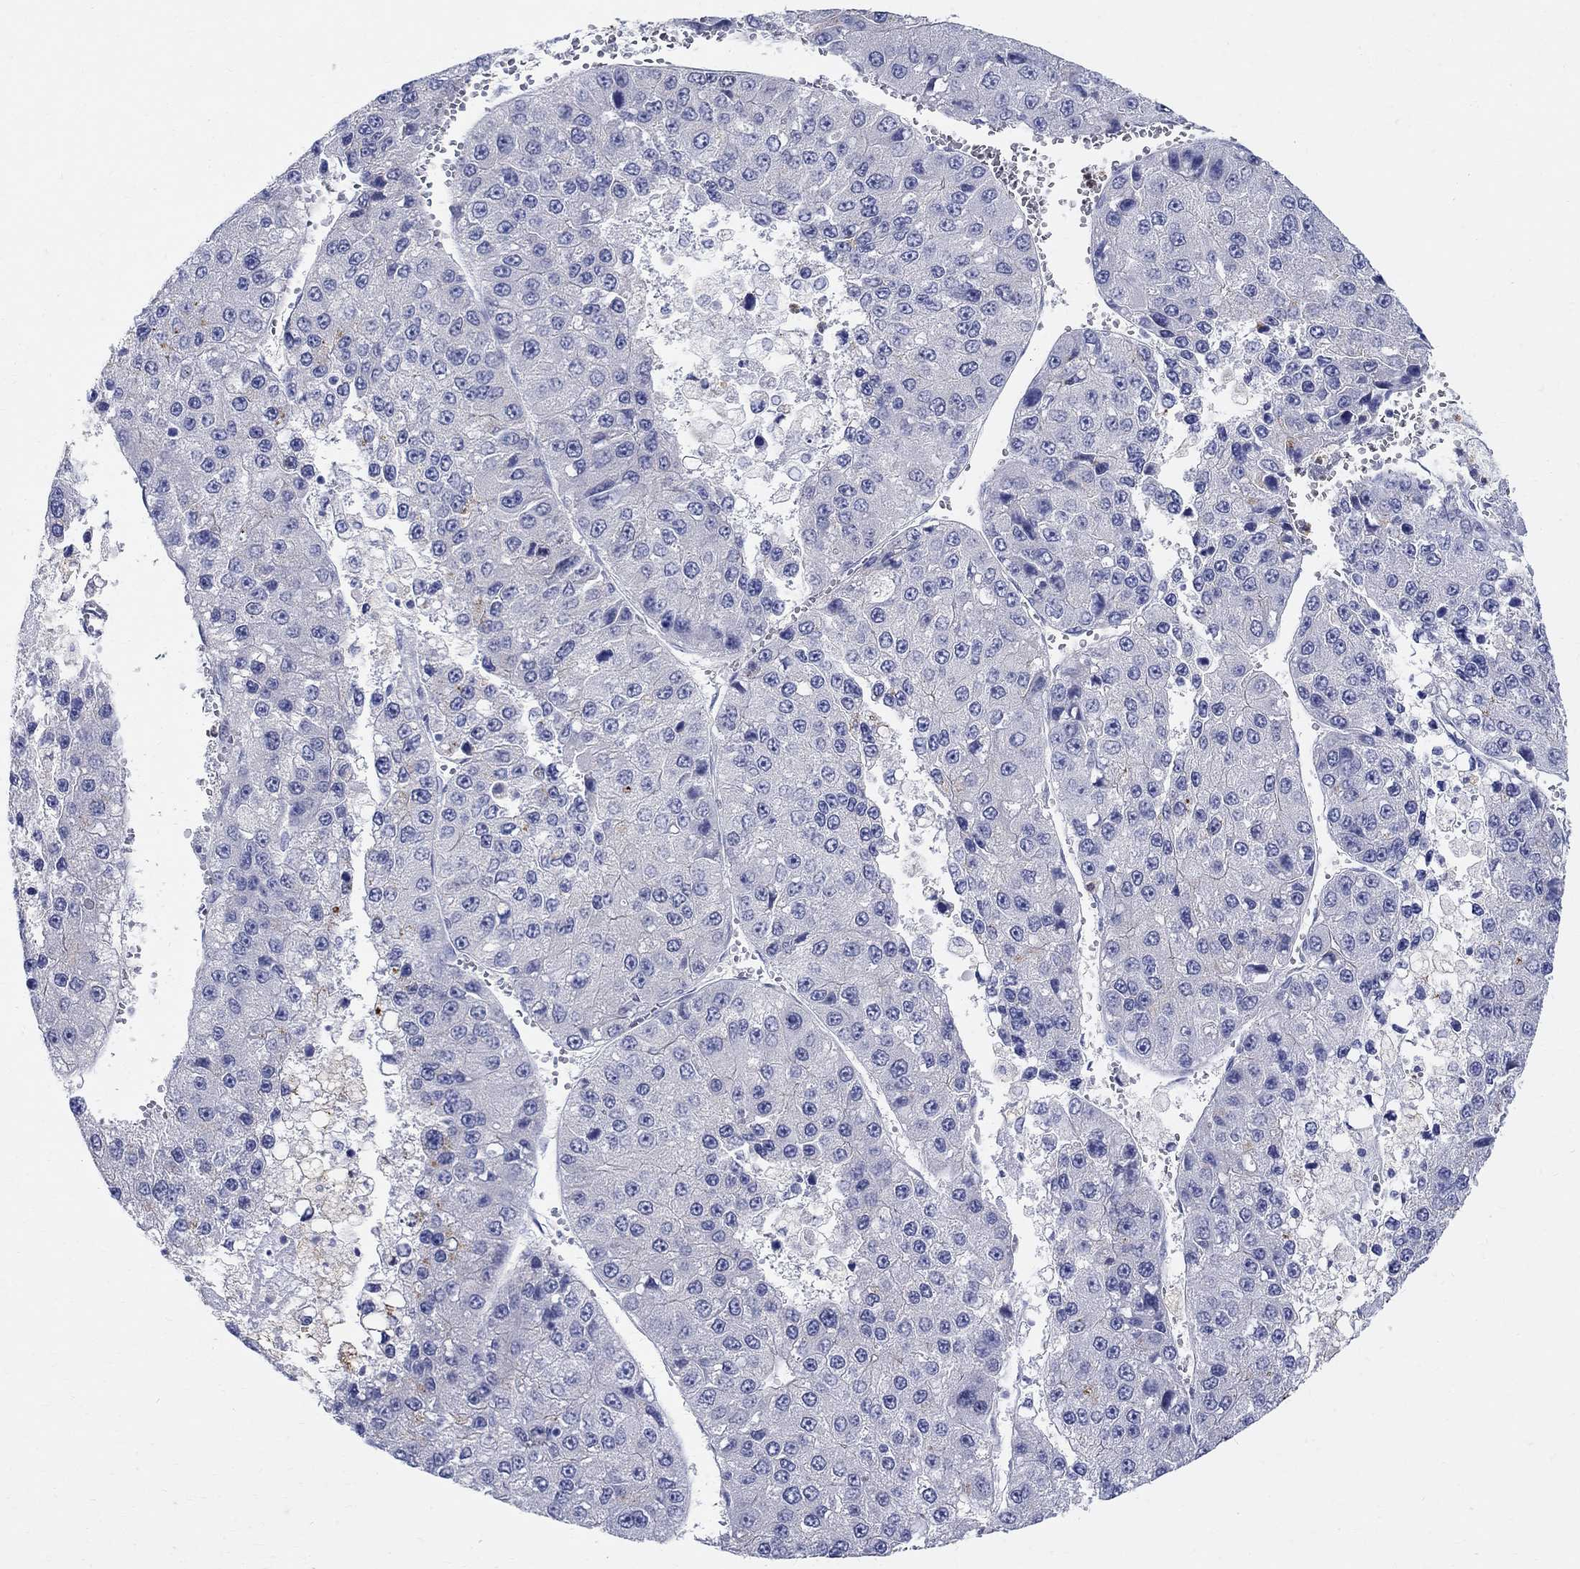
{"staining": {"intensity": "negative", "quantity": "none", "location": "none"}, "tissue": "liver cancer", "cell_type": "Tumor cells", "image_type": "cancer", "snomed": [{"axis": "morphology", "description": "Carcinoma, Hepatocellular, NOS"}, {"axis": "topography", "description": "Liver"}], "caption": "Hepatocellular carcinoma (liver) was stained to show a protein in brown. There is no significant positivity in tumor cells.", "gene": "SOX2", "patient": {"sex": "female", "age": 73}}